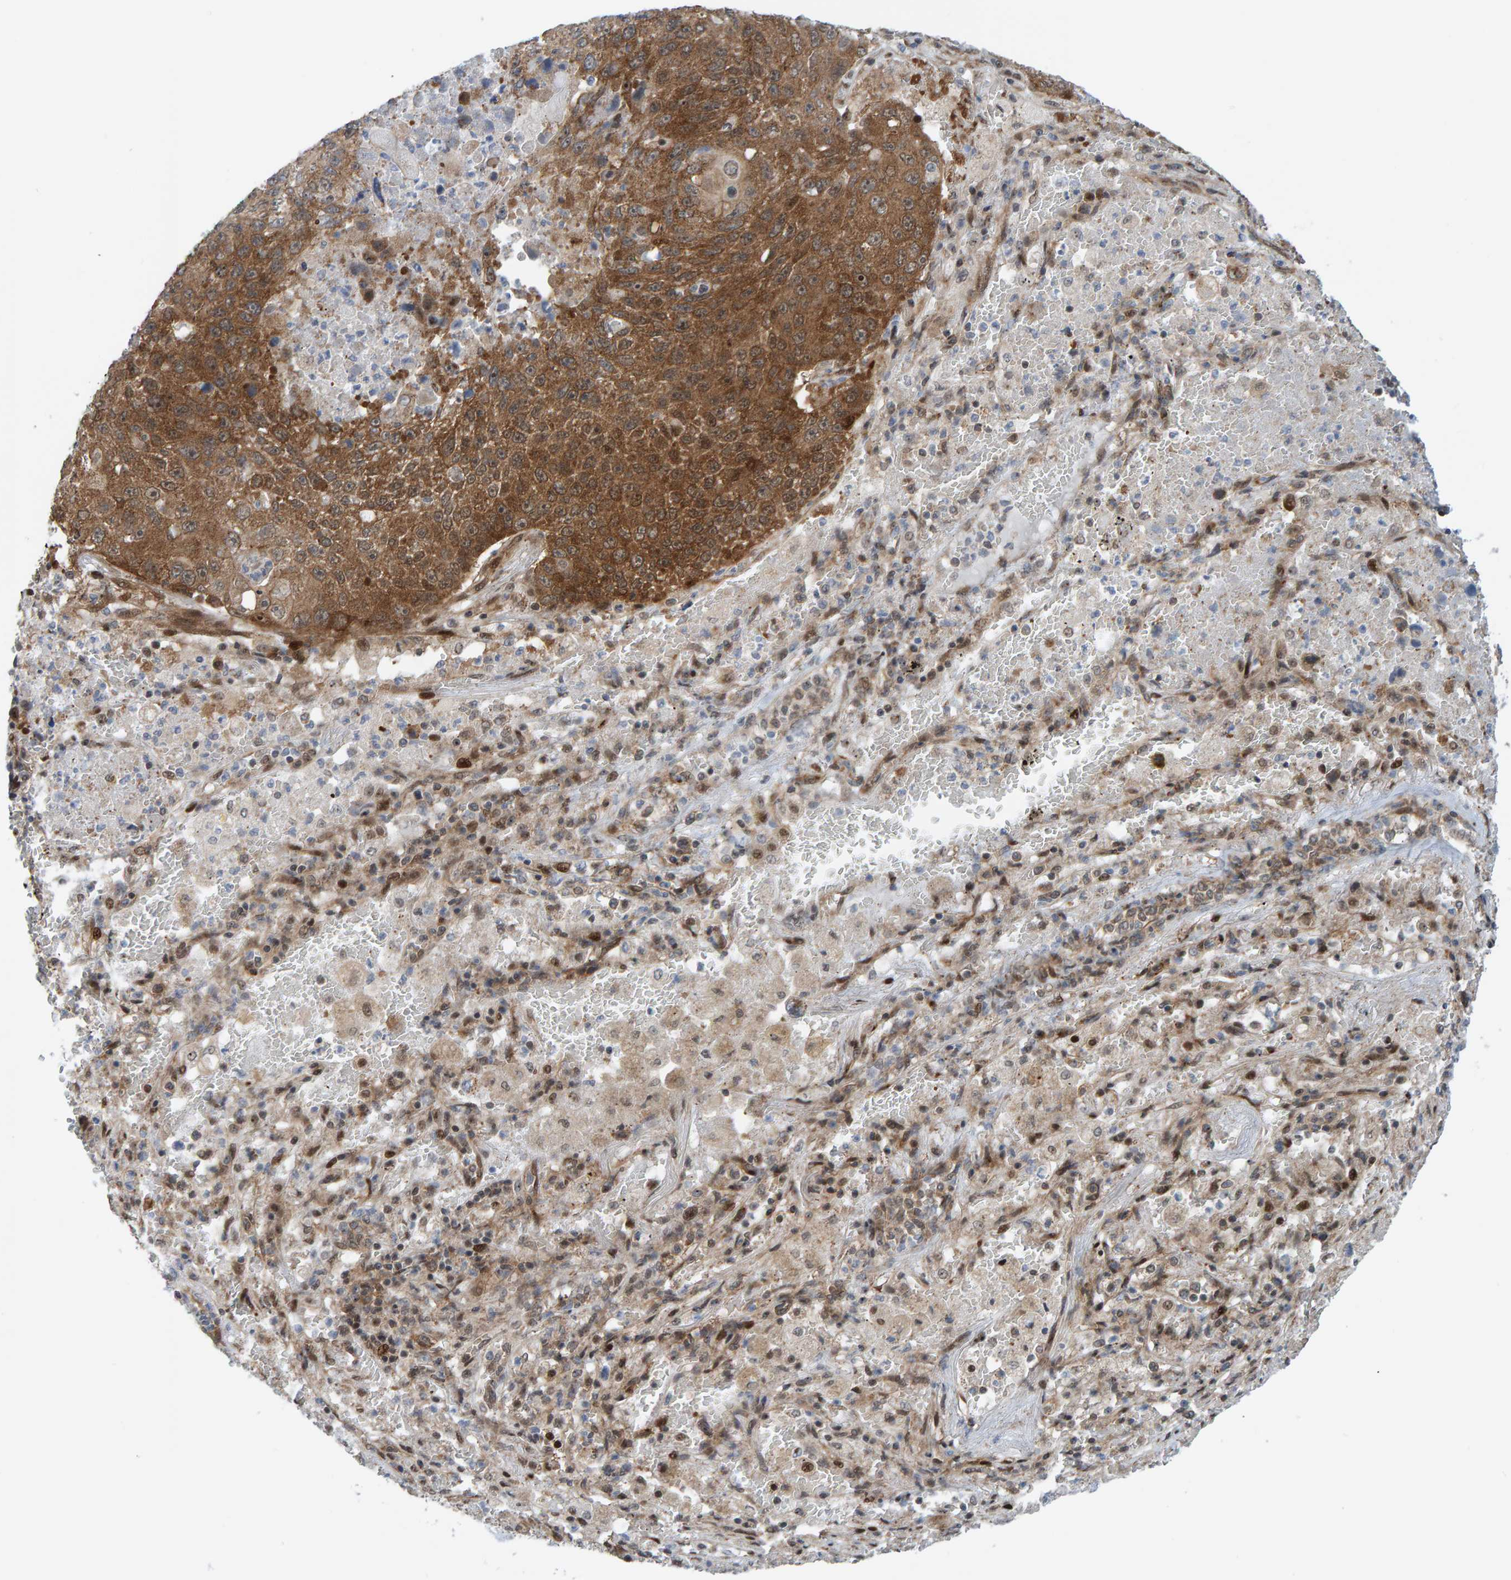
{"staining": {"intensity": "moderate", "quantity": ">75%", "location": "cytoplasmic/membranous"}, "tissue": "lung cancer", "cell_type": "Tumor cells", "image_type": "cancer", "snomed": [{"axis": "morphology", "description": "Squamous cell carcinoma, NOS"}, {"axis": "topography", "description": "Lung"}], "caption": "Tumor cells demonstrate moderate cytoplasmic/membranous positivity in approximately >75% of cells in lung squamous cell carcinoma.", "gene": "ZNF366", "patient": {"sex": "male", "age": 61}}